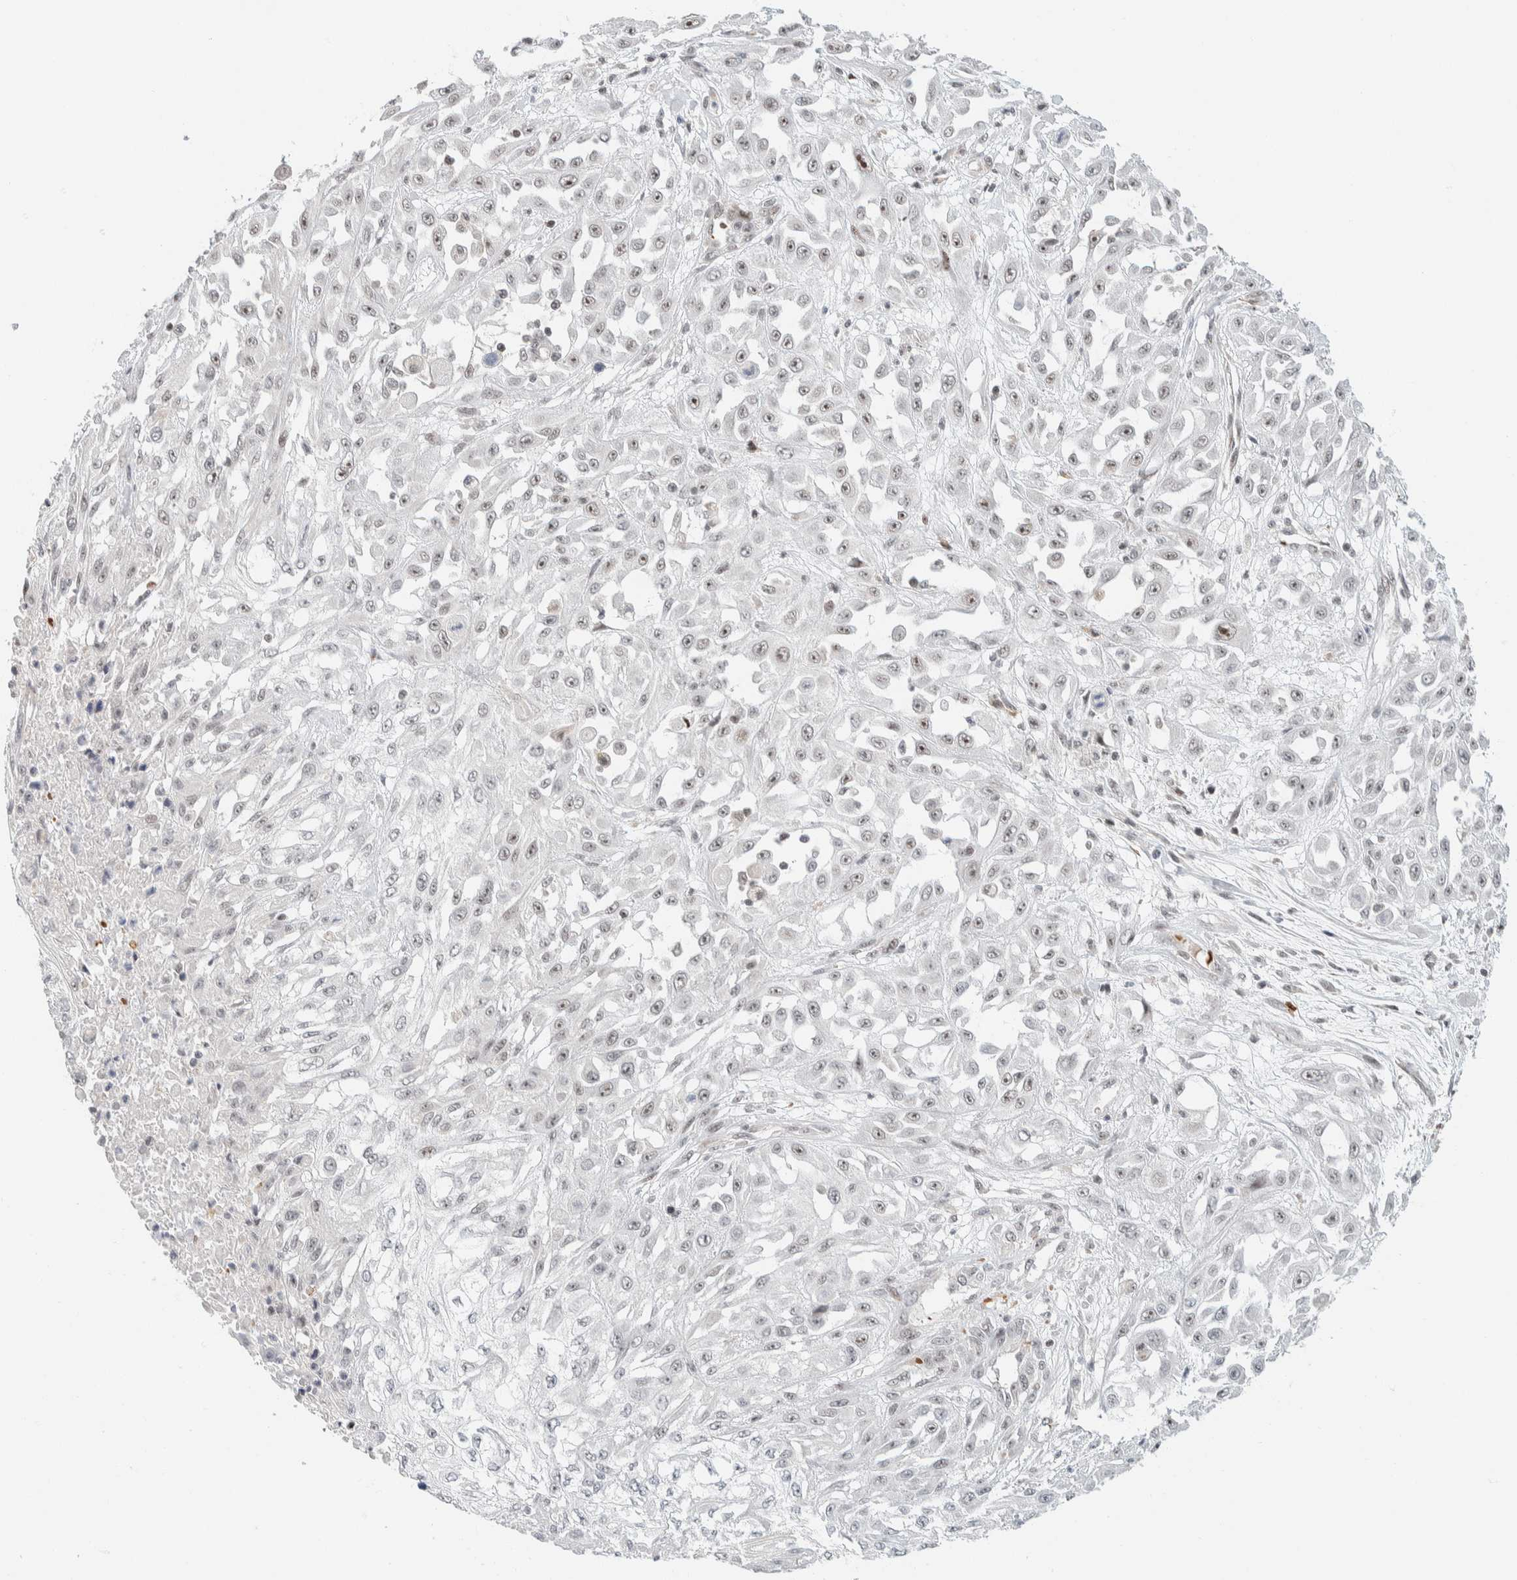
{"staining": {"intensity": "weak", "quantity": "25%-75%", "location": "nuclear"}, "tissue": "skin cancer", "cell_type": "Tumor cells", "image_type": "cancer", "snomed": [{"axis": "morphology", "description": "Squamous cell carcinoma, NOS"}, {"axis": "morphology", "description": "Squamous cell carcinoma, metastatic, NOS"}, {"axis": "topography", "description": "Skin"}, {"axis": "topography", "description": "Lymph node"}], "caption": "Tumor cells exhibit low levels of weak nuclear positivity in about 25%-75% of cells in skin cancer.", "gene": "ZBTB2", "patient": {"sex": "male", "age": 75}}